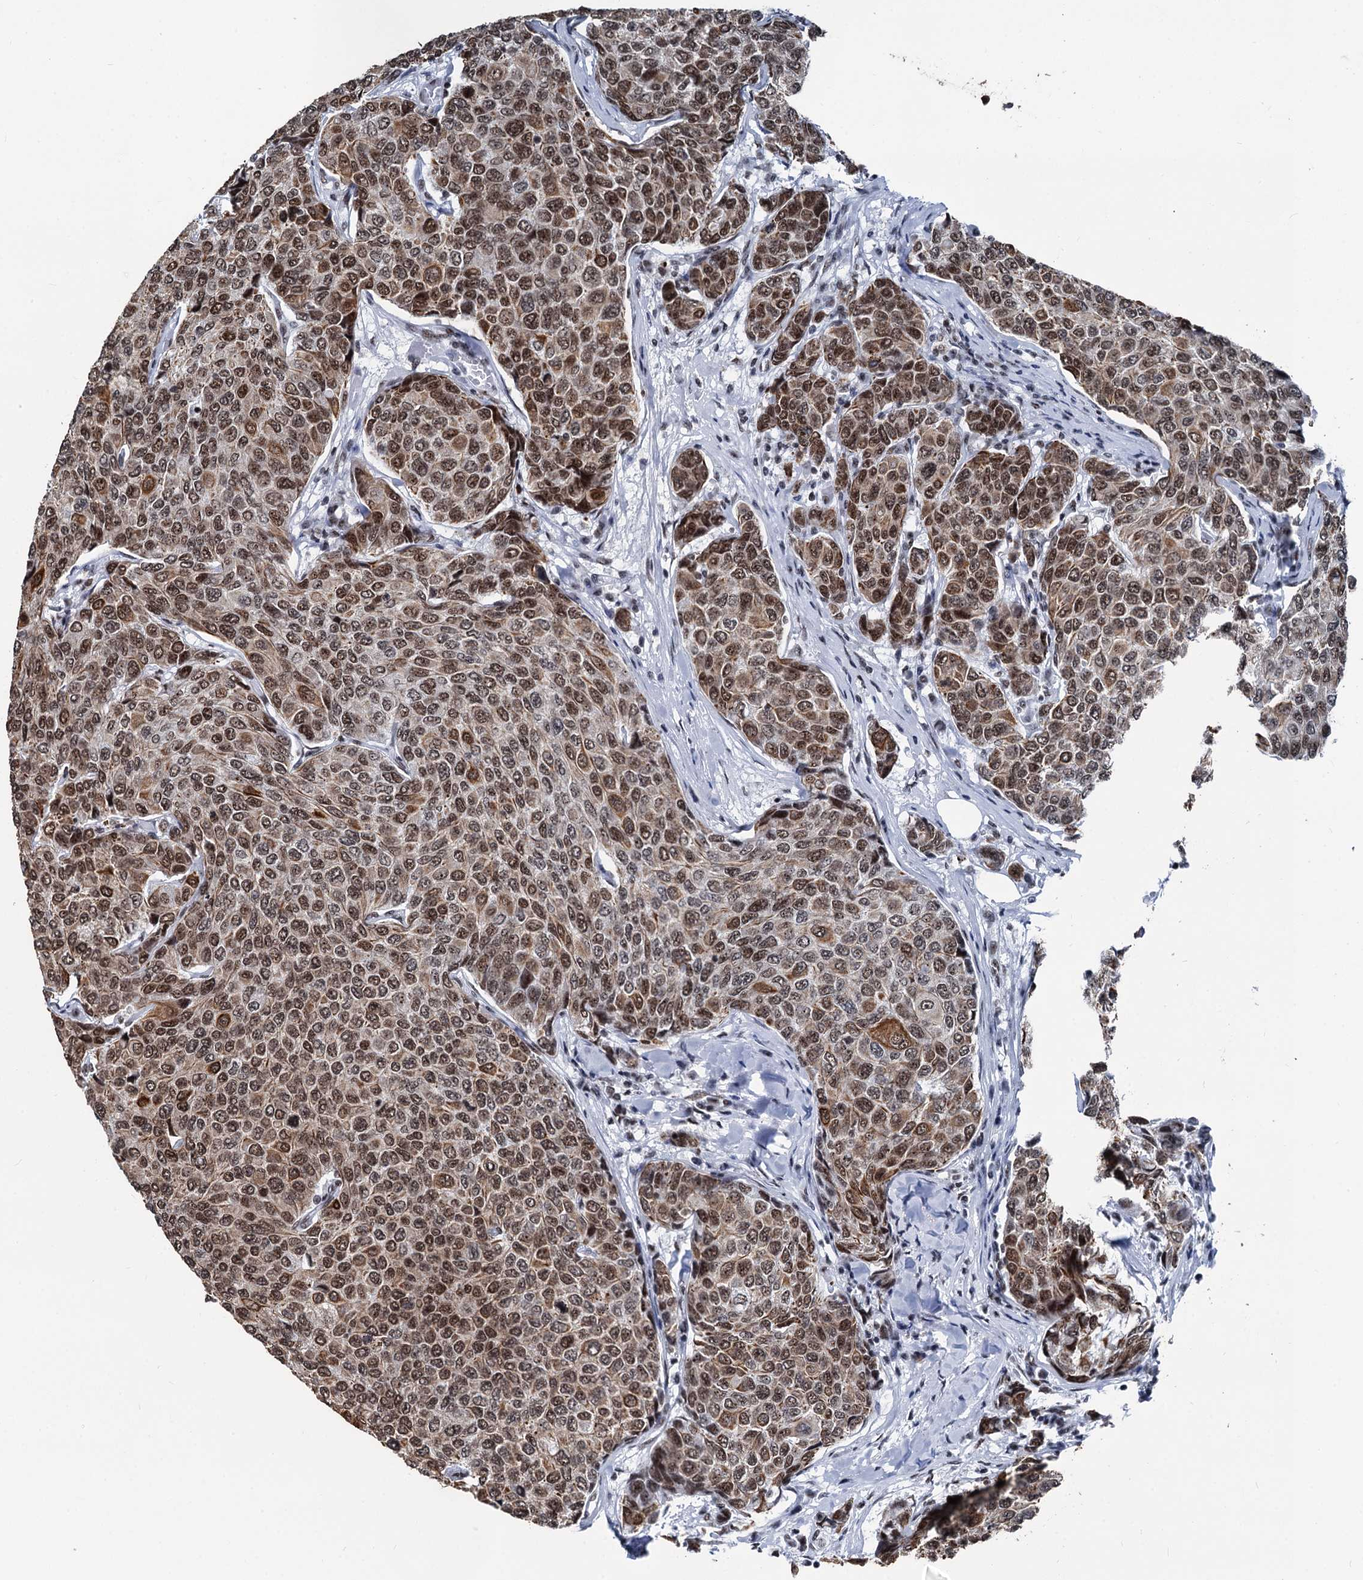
{"staining": {"intensity": "moderate", "quantity": ">75%", "location": "nuclear"}, "tissue": "breast cancer", "cell_type": "Tumor cells", "image_type": "cancer", "snomed": [{"axis": "morphology", "description": "Duct carcinoma"}, {"axis": "topography", "description": "Breast"}], "caption": "Human invasive ductal carcinoma (breast) stained with a protein marker exhibits moderate staining in tumor cells.", "gene": "DDX23", "patient": {"sex": "female", "age": 55}}